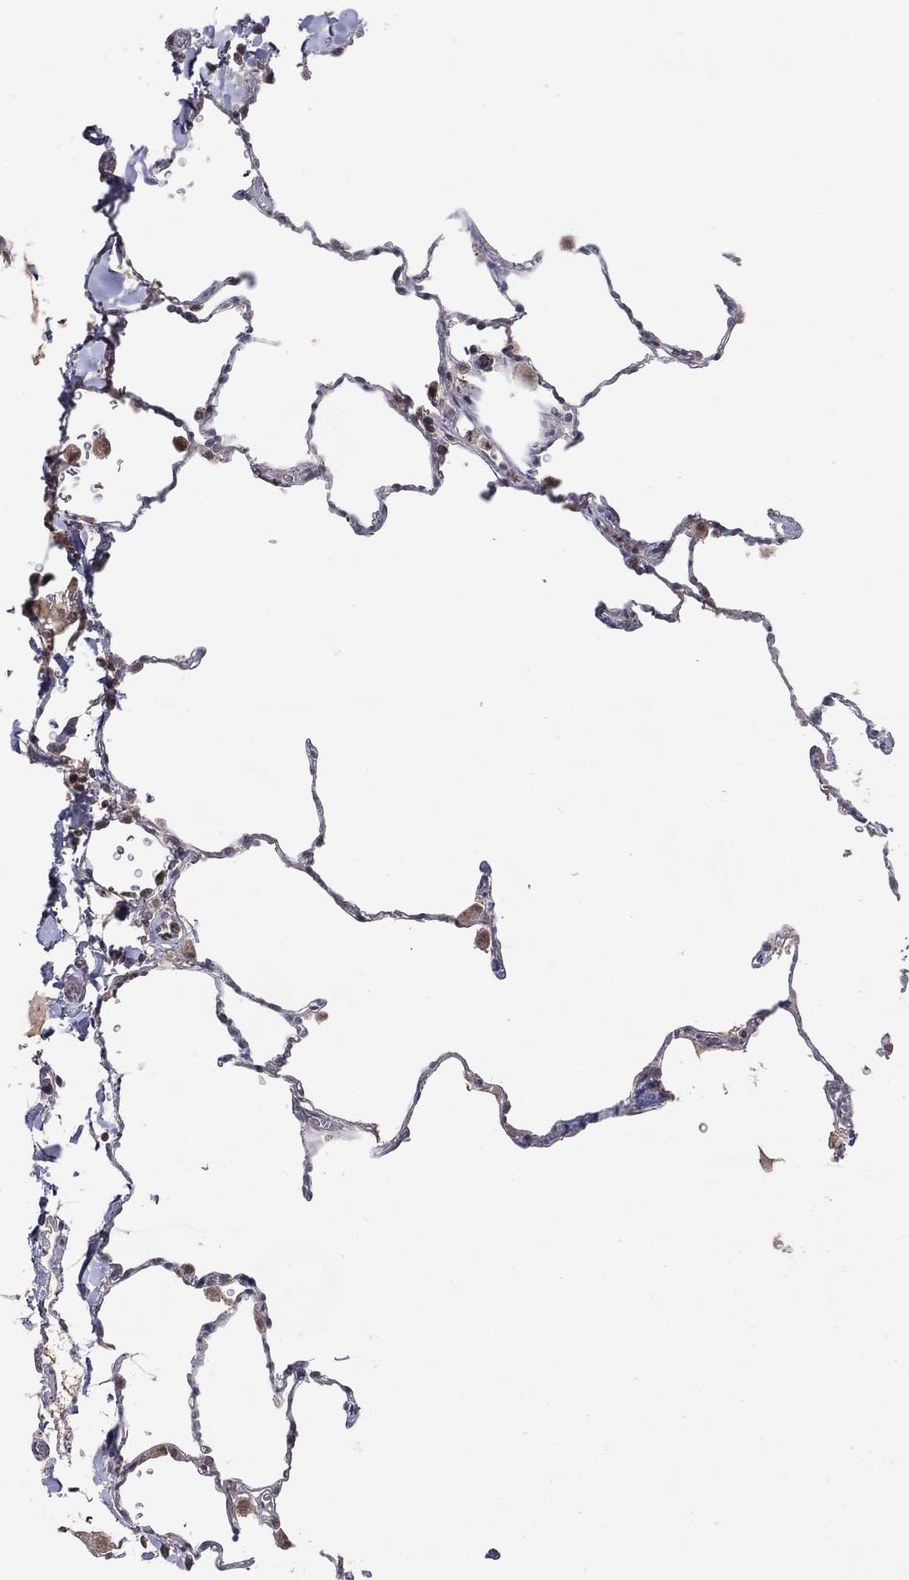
{"staining": {"intensity": "negative", "quantity": "none", "location": "none"}, "tissue": "lung", "cell_type": "Alveolar cells", "image_type": "normal", "snomed": [{"axis": "morphology", "description": "Normal tissue, NOS"}, {"axis": "morphology", "description": "Adenocarcinoma, metastatic, NOS"}, {"axis": "topography", "description": "Lung"}], "caption": "Histopathology image shows no protein positivity in alveolar cells of normal lung.", "gene": "DNAH7", "patient": {"sex": "male", "age": 45}}